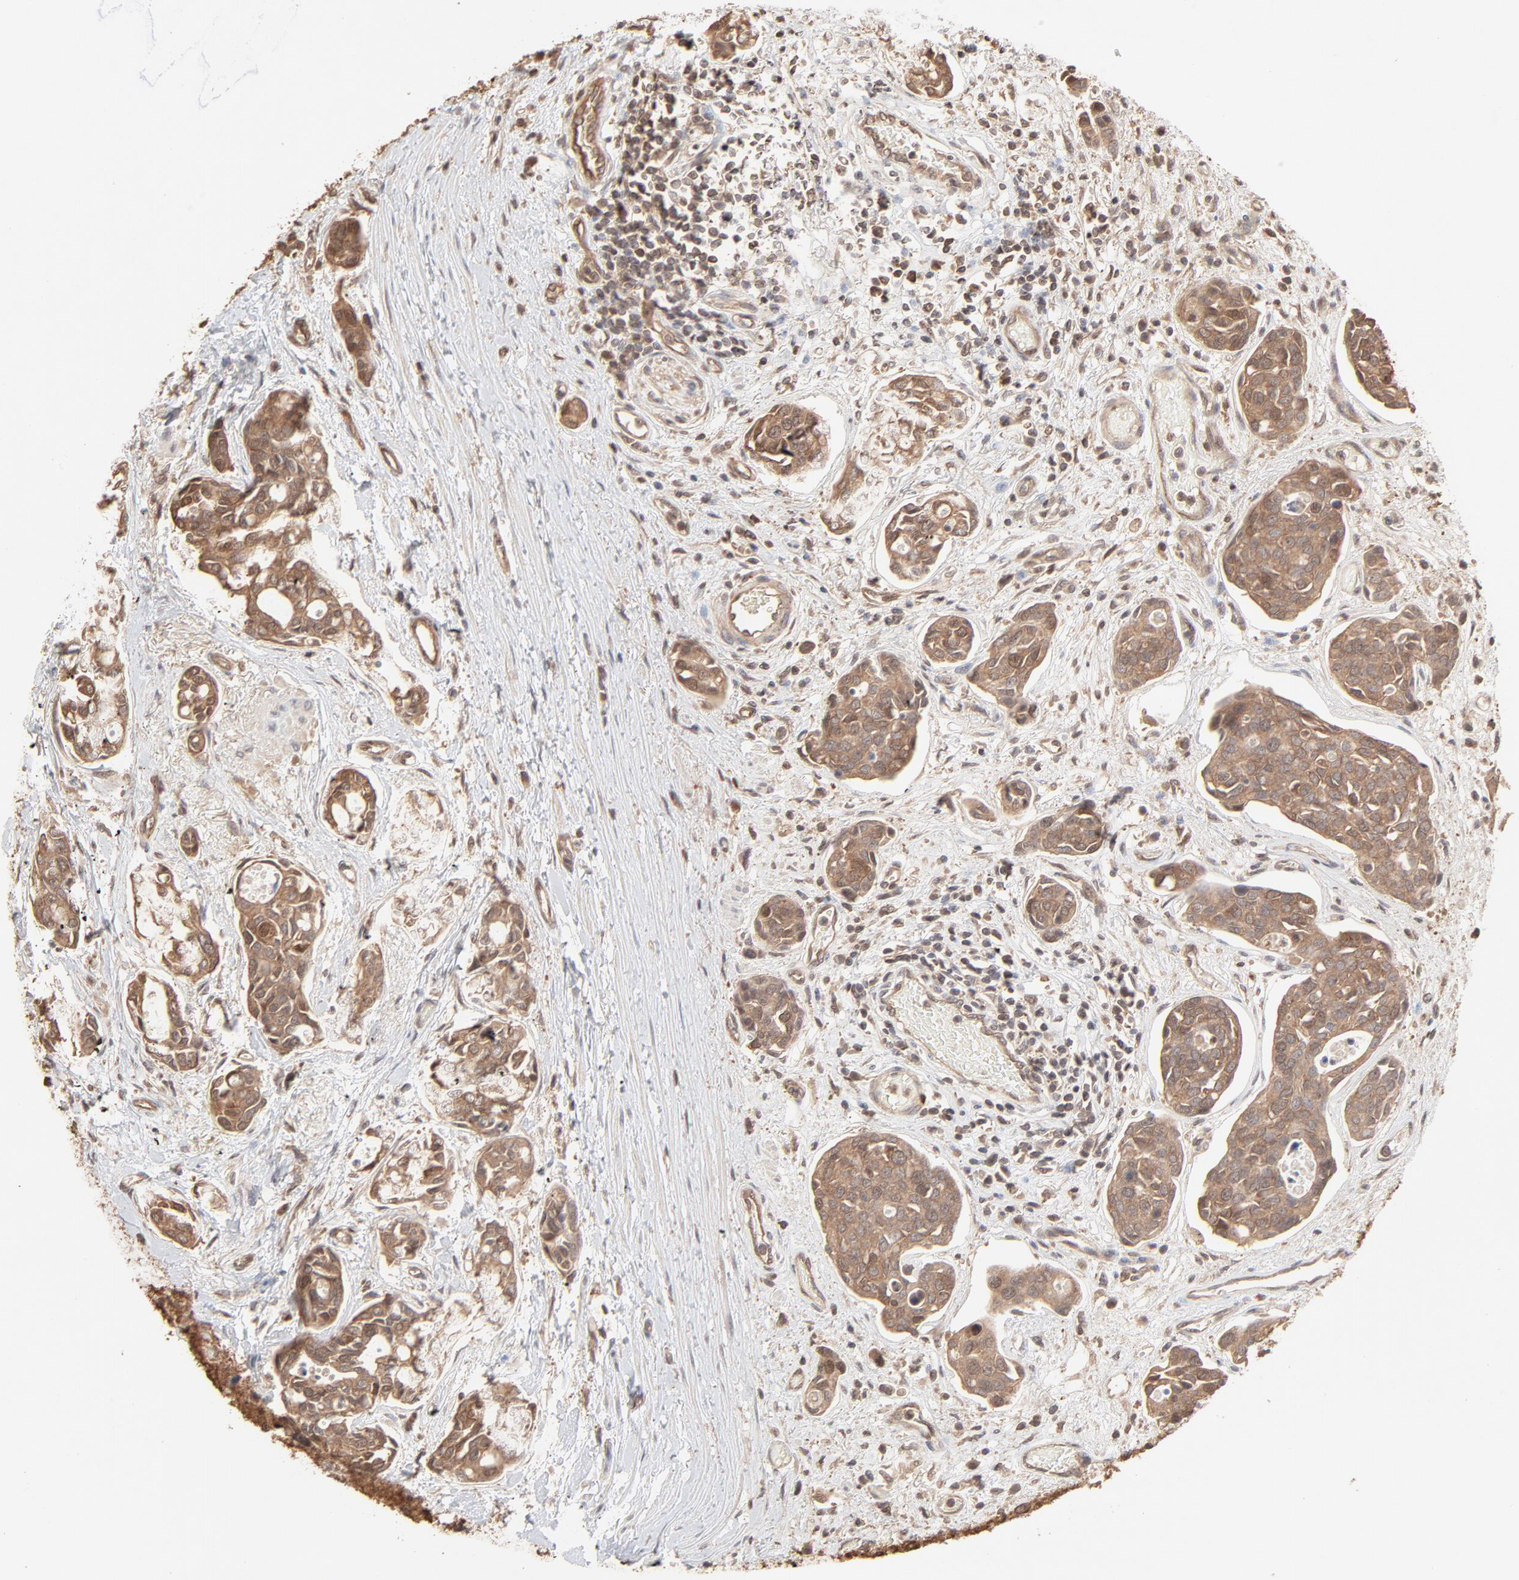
{"staining": {"intensity": "moderate", "quantity": ">75%", "location": "cytoplasmic/membranous"}, "tissue": "urothelial cancer", "cell_type": "Tumor cells", "image_type": "cancer", "snomed": [{"axis": "morphology", "description": "Urothelial carcinoma, High grade"}, {"axis": "topography", "description": "Urinary bladder"}], "caption": "Moderate cytoplasmic/membranous staining for a protein is seen in approximately >75% of tumor cells of urothelial cancer using immunohistochemistry.", "gene": "PPP2CA", "patient": {"sex": "male", "age": 78}}